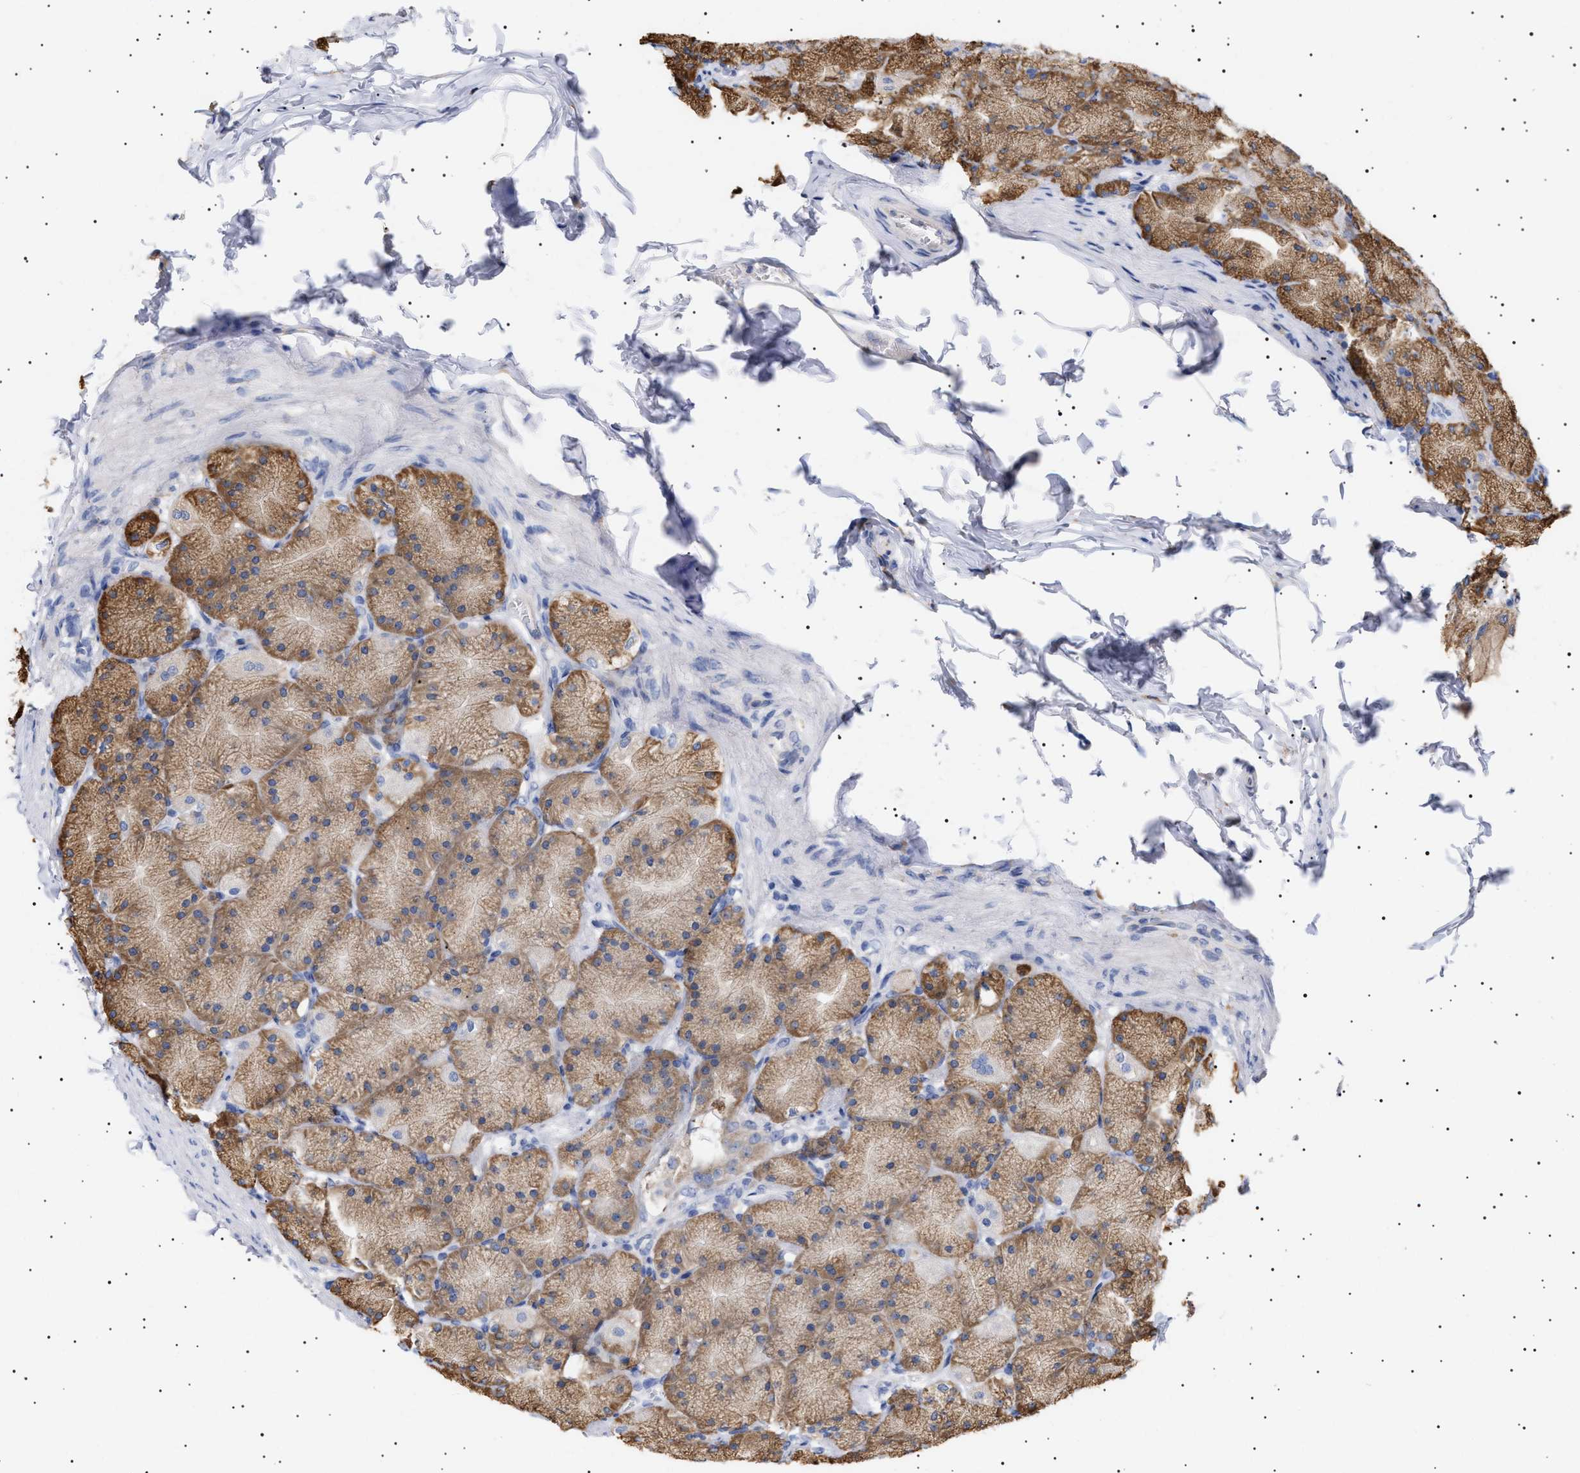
{"staining": {"intensity": "moderate", "quantity": ">75%", "location": "cytoplasmic/membranous"}, "tissue": "stomach", "cell_type": "Glandular cells", "image_type": "normal", "snomed": [{"axis": "morphology", "description": "Normal tissue, NOS"}, {"axis": "topography", "description": "Stomach, upper"}], "caption": "Moderate cytoplasmic/membranous staining is present in approximately >75% of glandular cells in unremarkable stomach.", "gene": "ERCC6L2", "patient": {"sex": "female", "age": 56}}